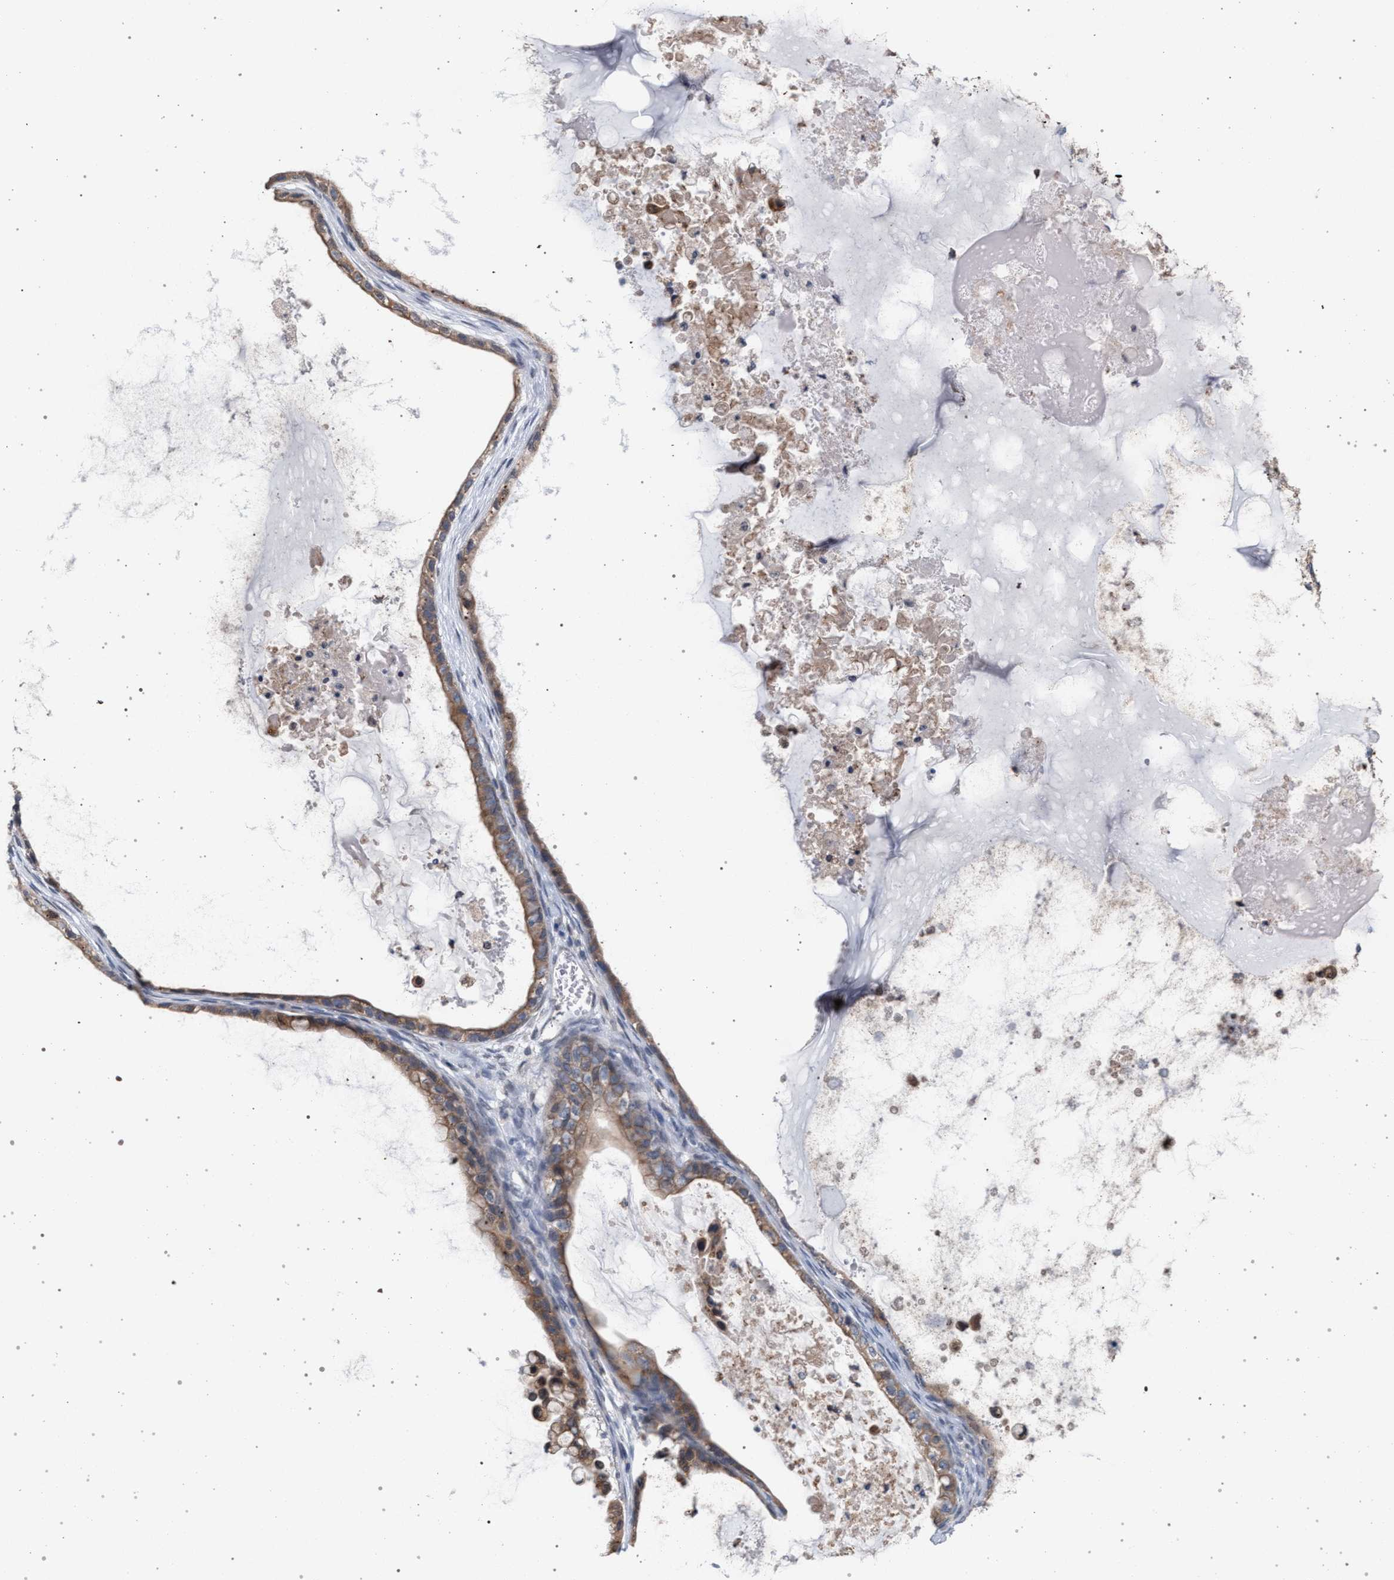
{"staining": {"intensity": "moderate", "quantity": ">75%", "location": "cytoplasmic/membranous"}, "tissue": "ovarian cancer", "cell_type": "Tumor cells", "image_type": "cancer", "snomed": [{"axis": "morphology", "description": "Cystadenocarcinoma, mucinous, NOS"}, {"axis": "topography", "description": "Ovary"}], "caption": "Protein staining shows moderate cytoplasmic/membranous staining in about >75% of tumor cells in ovarian cancer (mucinous cystadenocarcinoma). (DAB = brown stain, brightfield microscopy at high magnification).", "gene": "ARPC5L", "patient": {"sex": "female", "age": 80}}